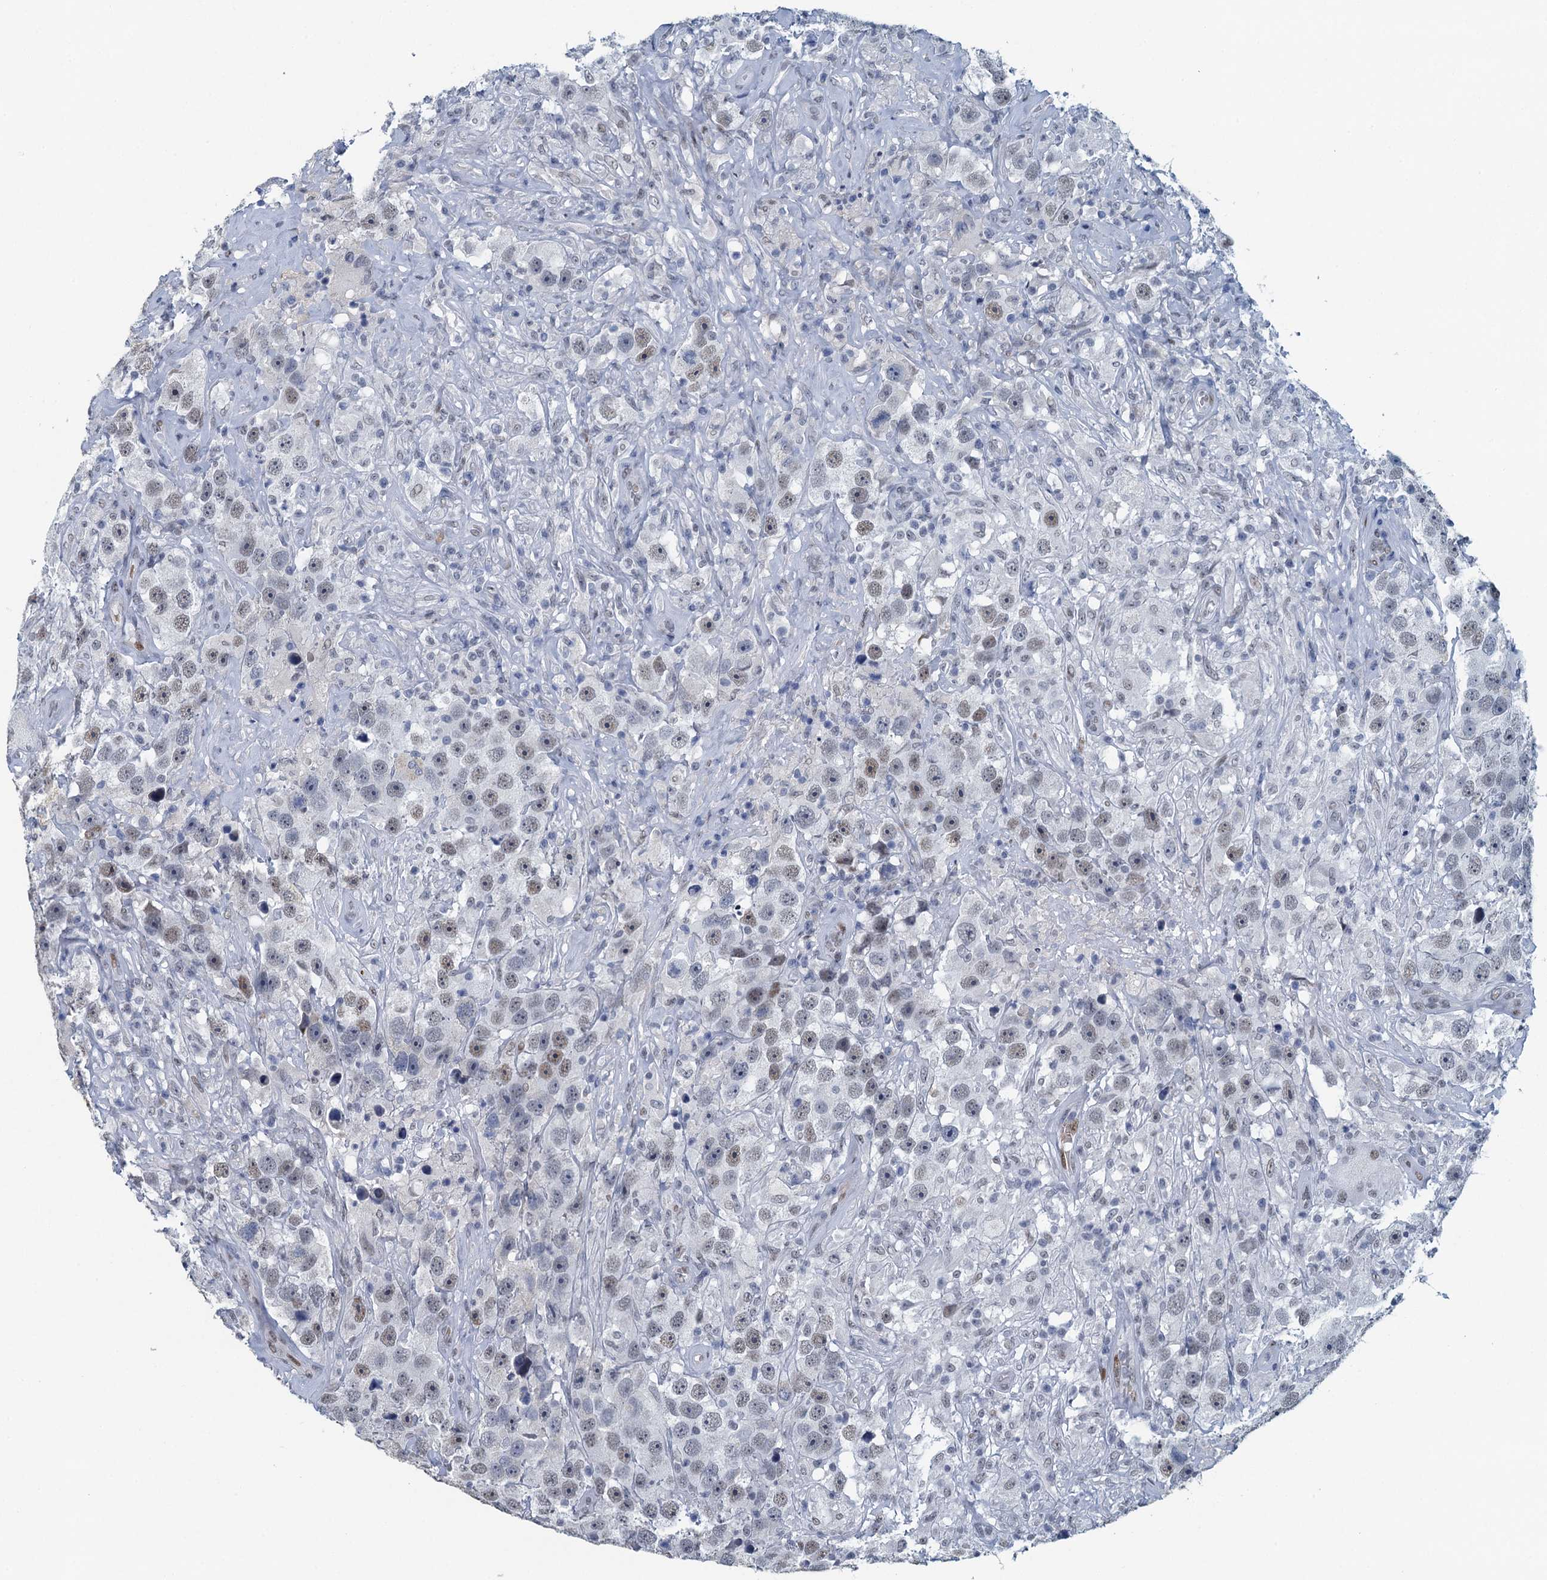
{"staining": {"intensity": "weak", "quantity": "<25%", "location": "nuclear"}, "tissue": "testis cancer", "cell_type": "Tumor cells", "image_type": "cancer", "snomed": [{"axis": "morphology", "description": "Seminoma, NOS"}, {"axis": "topography", "description": "Testis"}], "caption": "This is a histopathology image of immunohistochemistry (IHC) staining of testis seminoma, which shows no positivity in tumor cells.", "gene": "TTLL9", "patient": {"sex": "male", "age": 49}}